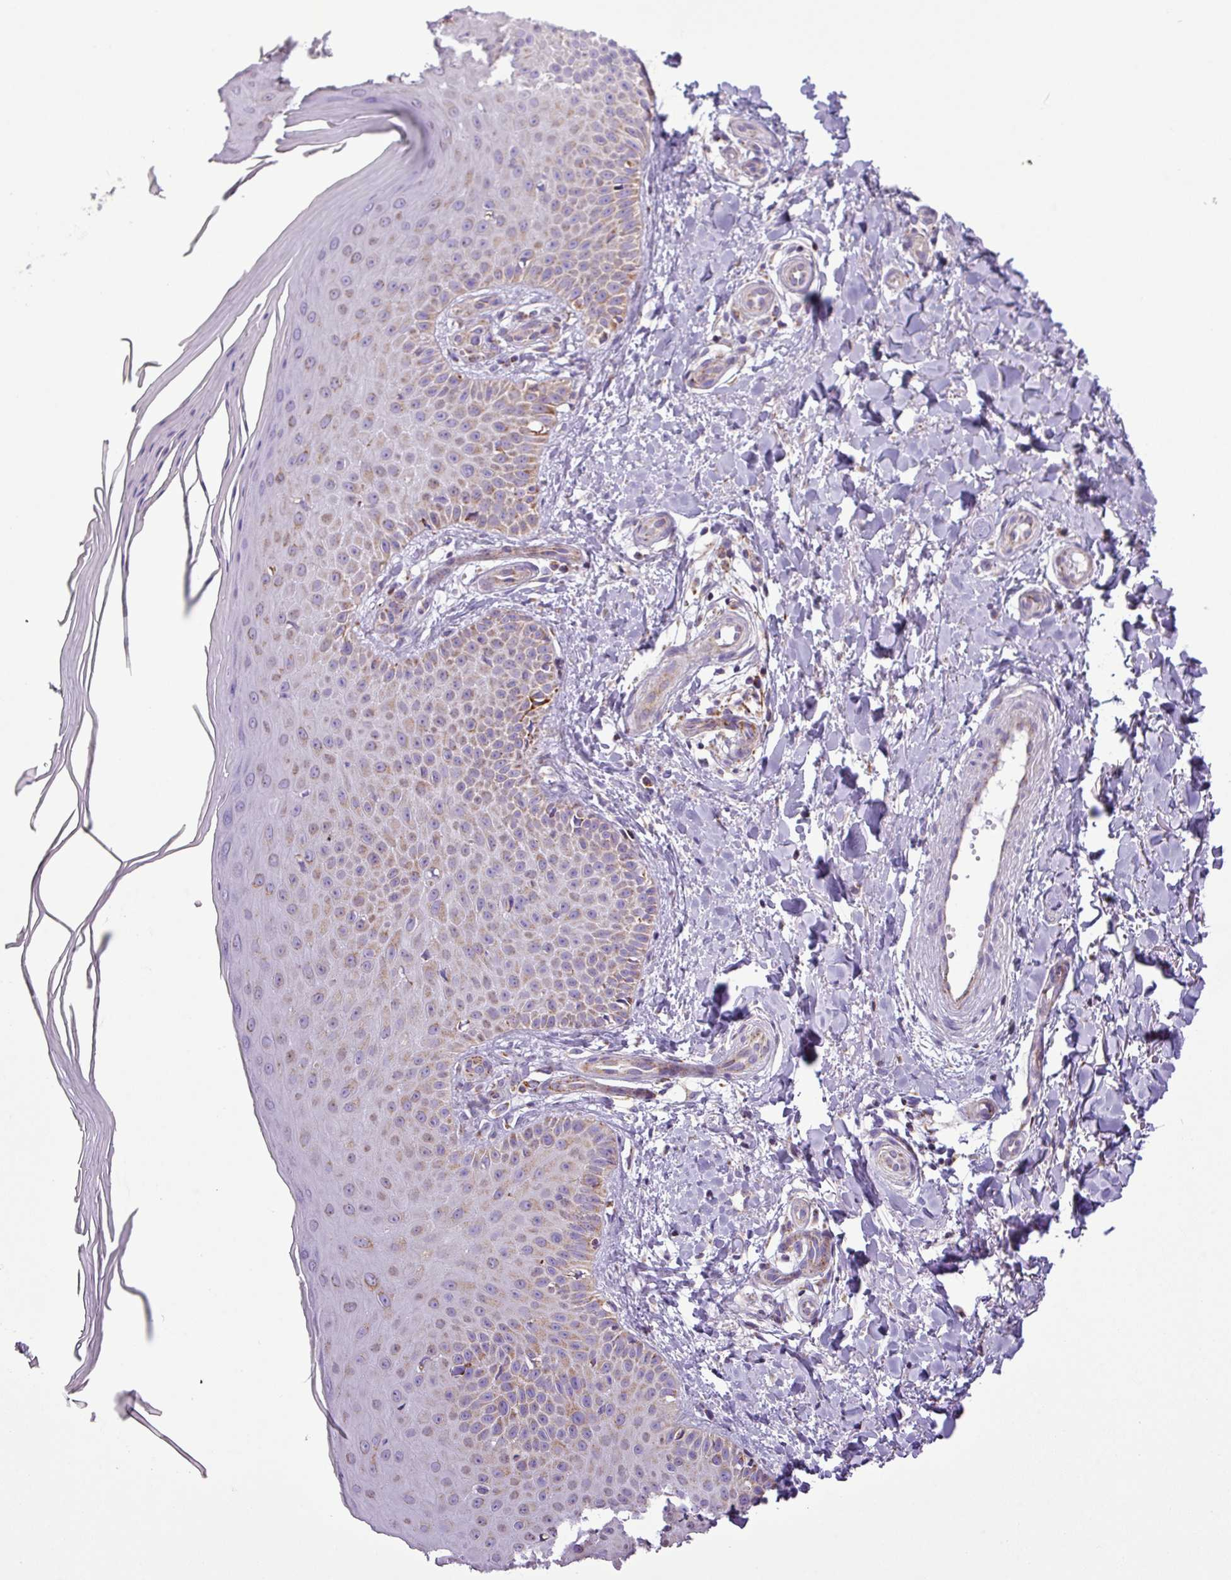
{"staining": {"intensity": "moderate", "quantity": ">75%", "location": "cytoplasmic/membranous"}, "tissue": "skin", "cell_type": "Fibroblasts", "image_type": "normal", "snomed": [{"axis": "morphology", "description": "Normal tissue, NOS"}, {"axis": "topography", "description": "Skin"}], "caption": "Protein expression by immunohistochemistry reveals moderate cytoplasmic/membranous positivity in approximately >75% of fibroblasts in benign skin.", "gene": "ZNF81", "patient": {"sex": "male", "age": 81}}